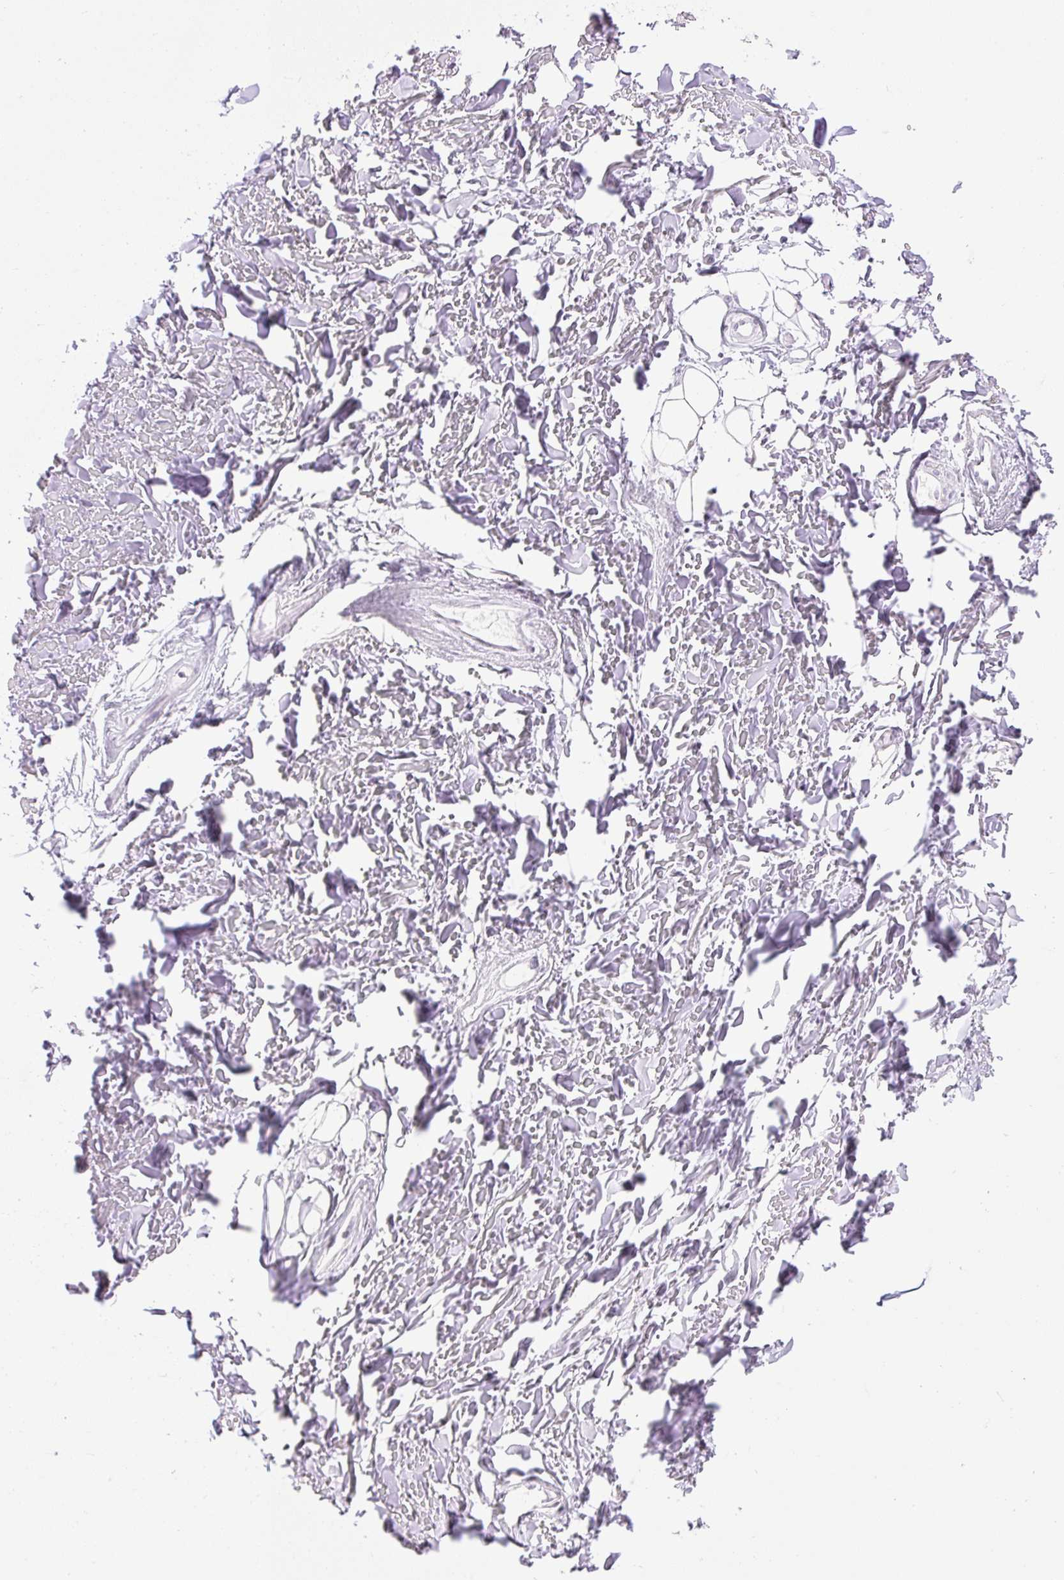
{"staining": {"intensity": "negative", "quantity": "none", "location": "none"}, "tissue": "adipose tissue", "cell_type": "Adipocytes", "image_type": "normal", "snomed": [{"axis": "morphology", "description": "Normal tissue, NOS"}, {"axis": "topography", "description": "Cartilage tissue"}], "caption": "Immunohistochemistry (IHC) micrograph of benign human adipose tissue stained for a protein (brown), which reveals no staining in adipocytes. The staining was performed using DAB (3,3'-diaminobenzidine) to visualize the protein expression in brown, while the nuclei were stained in blue with hematoxylin (Magnification: 20x).", "gene": "C2CD4C", "patient": {"sex": "male", "age": 57}}